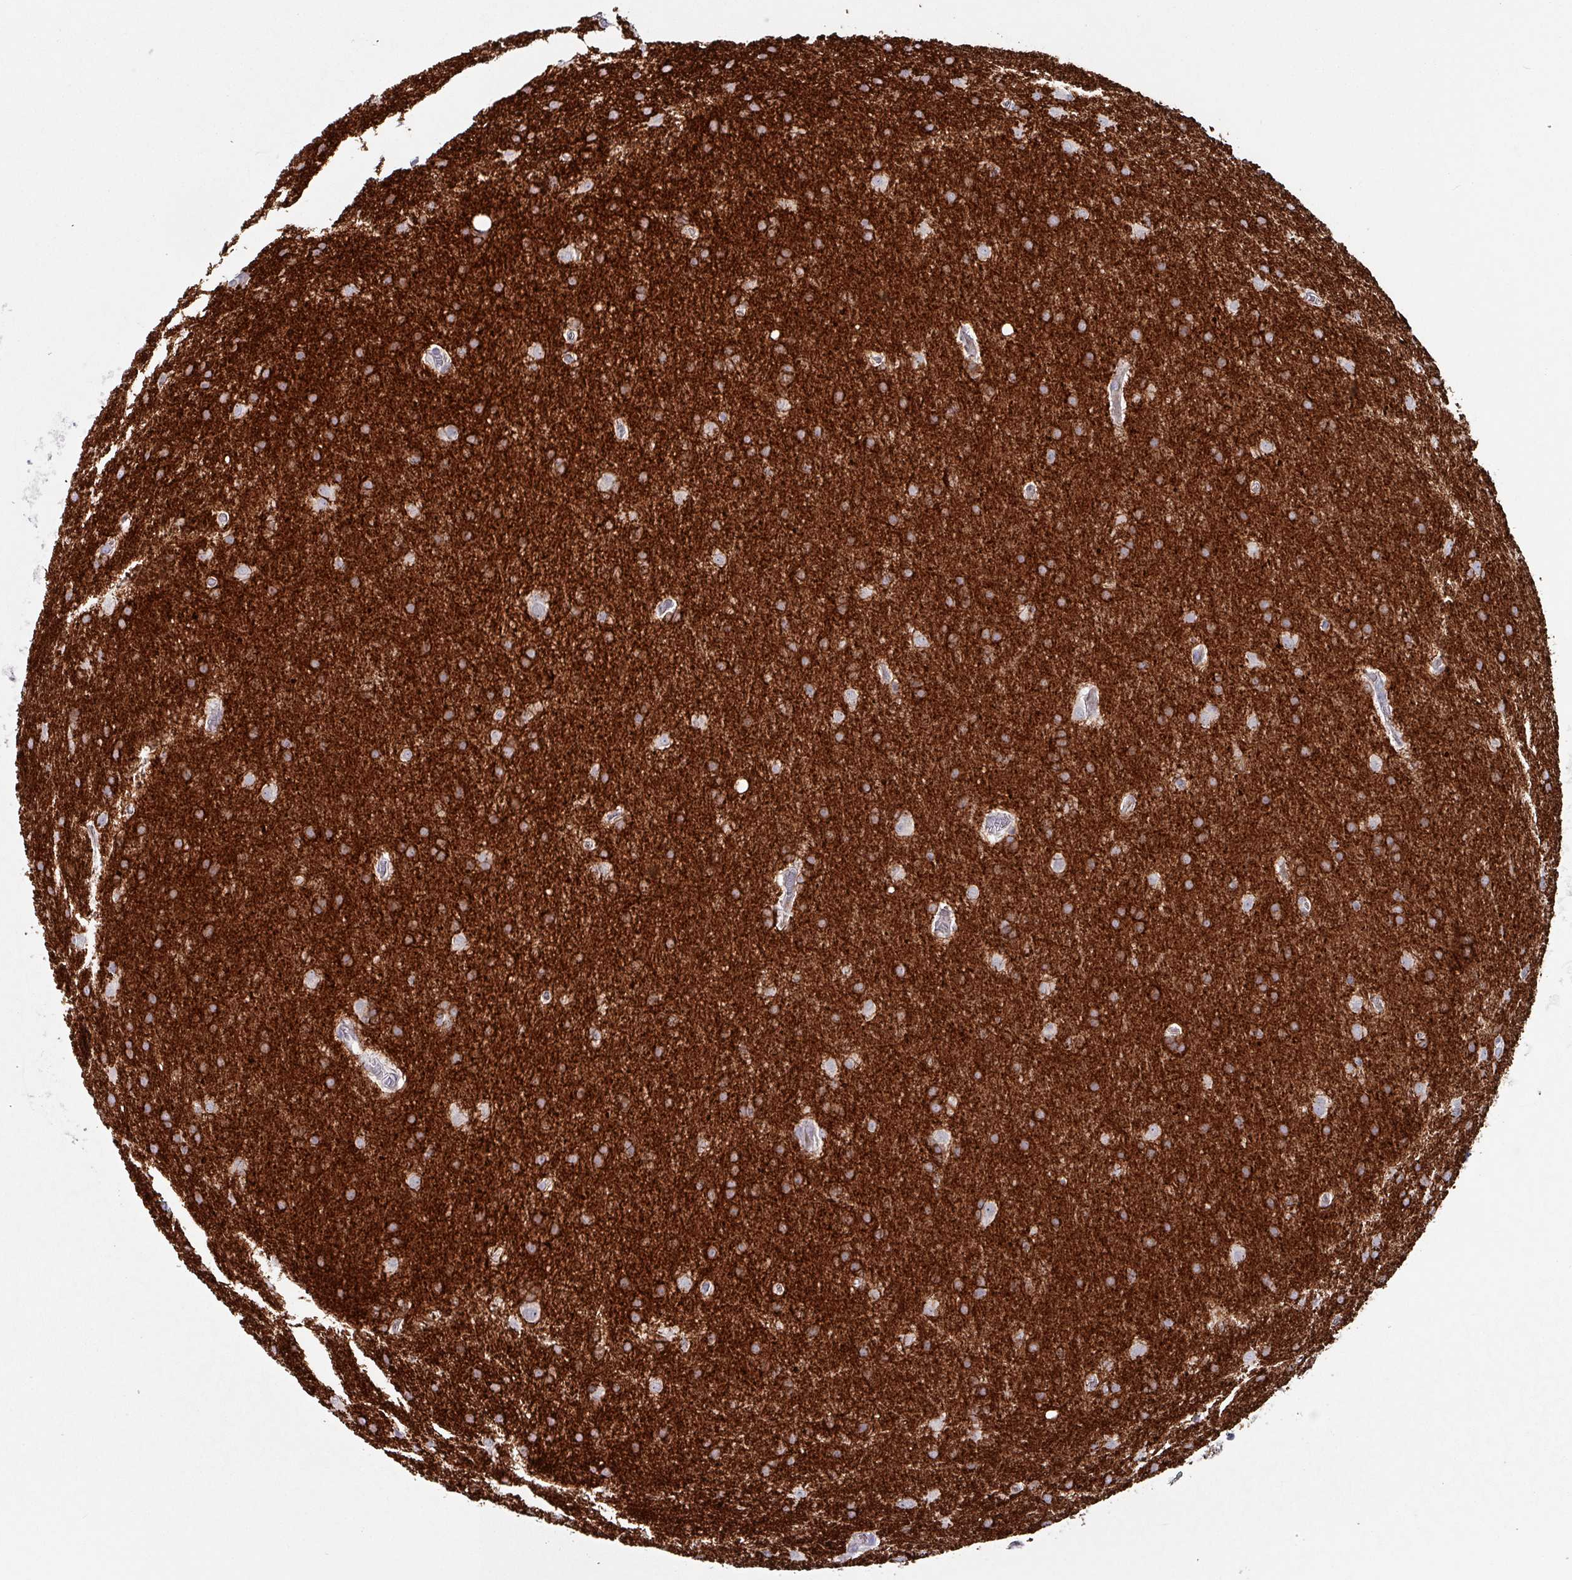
{"staining": {"intensity": "negative", "quantity": "none", "location": "none"}, "tissue": "glioma", "cell_type": "Tumor cells", "image_type": "cancer", "snomed": [{"axis": "morphology", "description": "Glioma, malignant, Low grade"}, {"axis": "topography", "description": "Brain"}], "caption": "High power microscopy histopathology image of an immunohistochemistry photomicrograph of malignant low-grade glioma, revealing no significant expression in tumor cells.", "gene": "DRD5", "patient": {"sex": "female", "age": 32}}